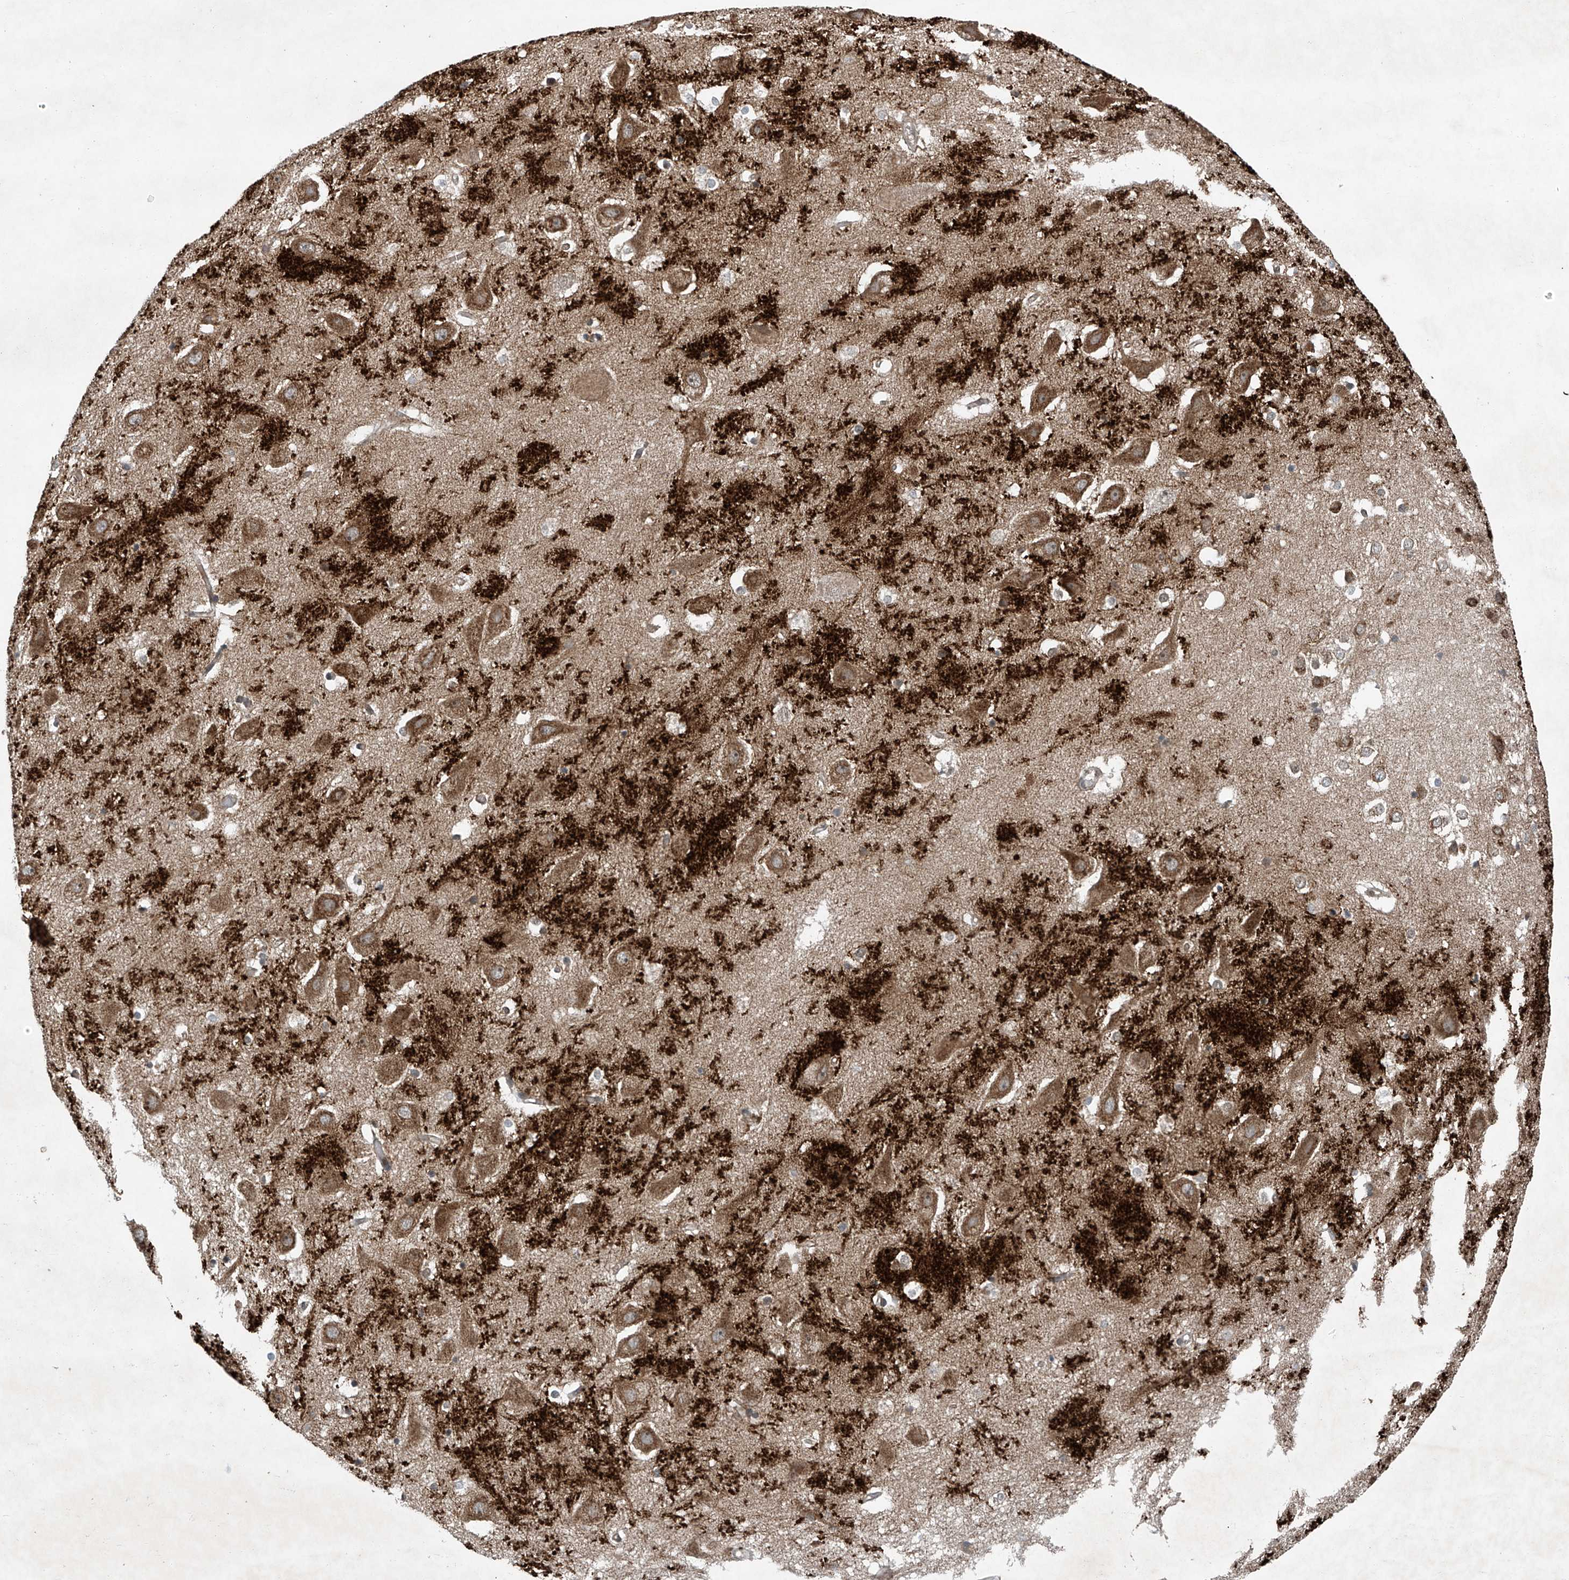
{"staining": {"intensity": "moderate", "quantity": "<25%", "location": "cytoplasmic/membranous"}, "tissue": "hippocampus", "cell_type": "Glial cells", "image_type": "normal", "snomed": [{"axis": "morphology", "description": "Normal tissue, NOS"}, {"axis": "topography", "description": "Hippocampus"}], "caption": "This is an image of immunohistochemistry (IHC) staining of normal hippocampus, which shows moderate expression in the cytoplasmic/membranous of glial cells.", "gene": "TAF8", "patient": {"sex": "female", "age": 52}}